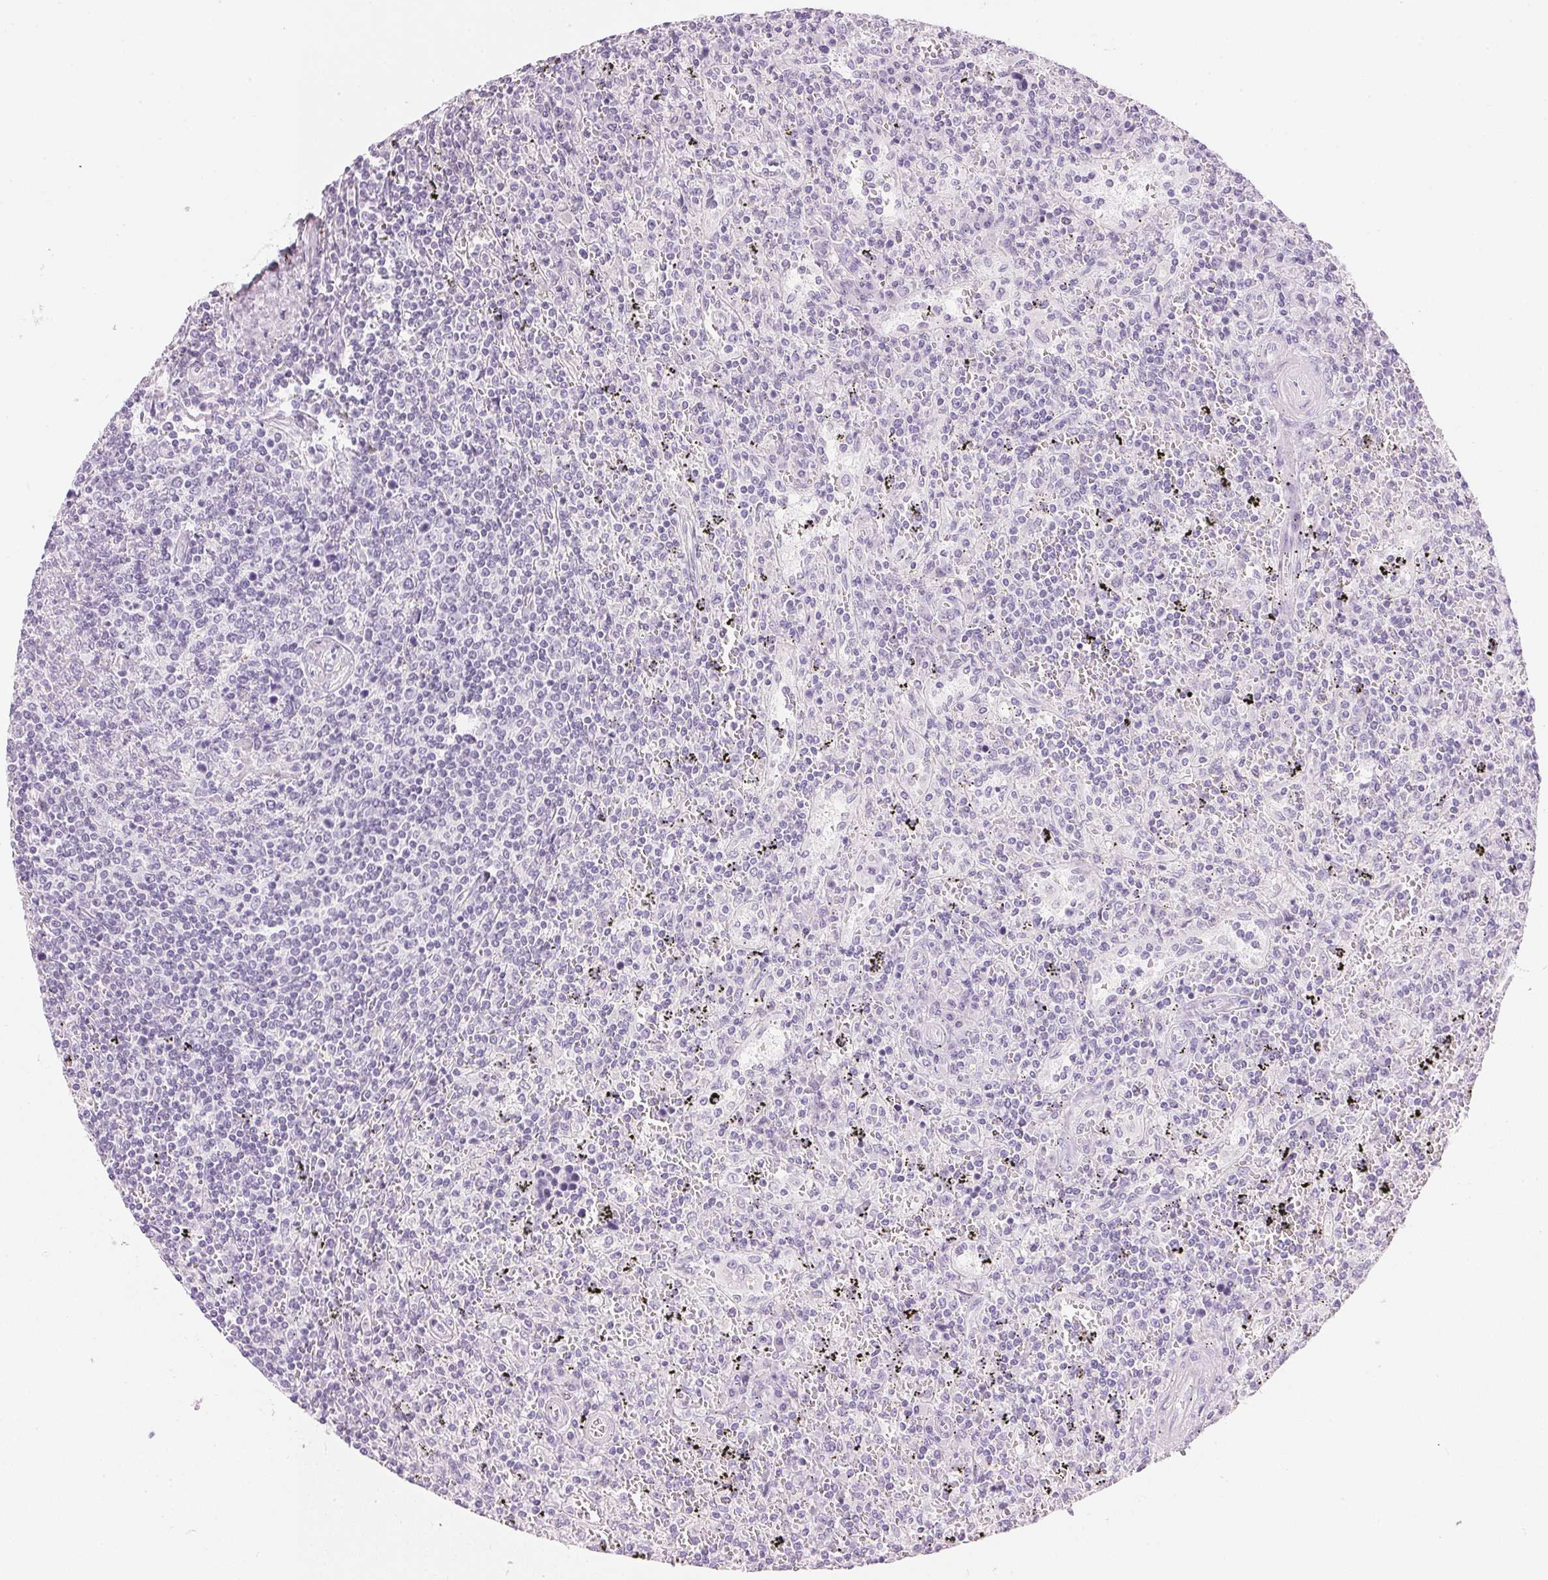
{"staining": {"intensity": "negative", "quantity": "none", "location": "none"}, "tissue": "lymphoma", "cell_type": "Tumor cells", "image_type": "cancer", "snomed": [{"axis": "morphology", "description": "Malignant lymphoma, non-Hodgkin's type, Low grade"}, {"axis": "topography", "description": "Spleen"}], "caption": "There is no significant staining in tumor cells of lymphoma.", "gene": "IGFBP1", "patient": {"sex": "male", "age": 62}}